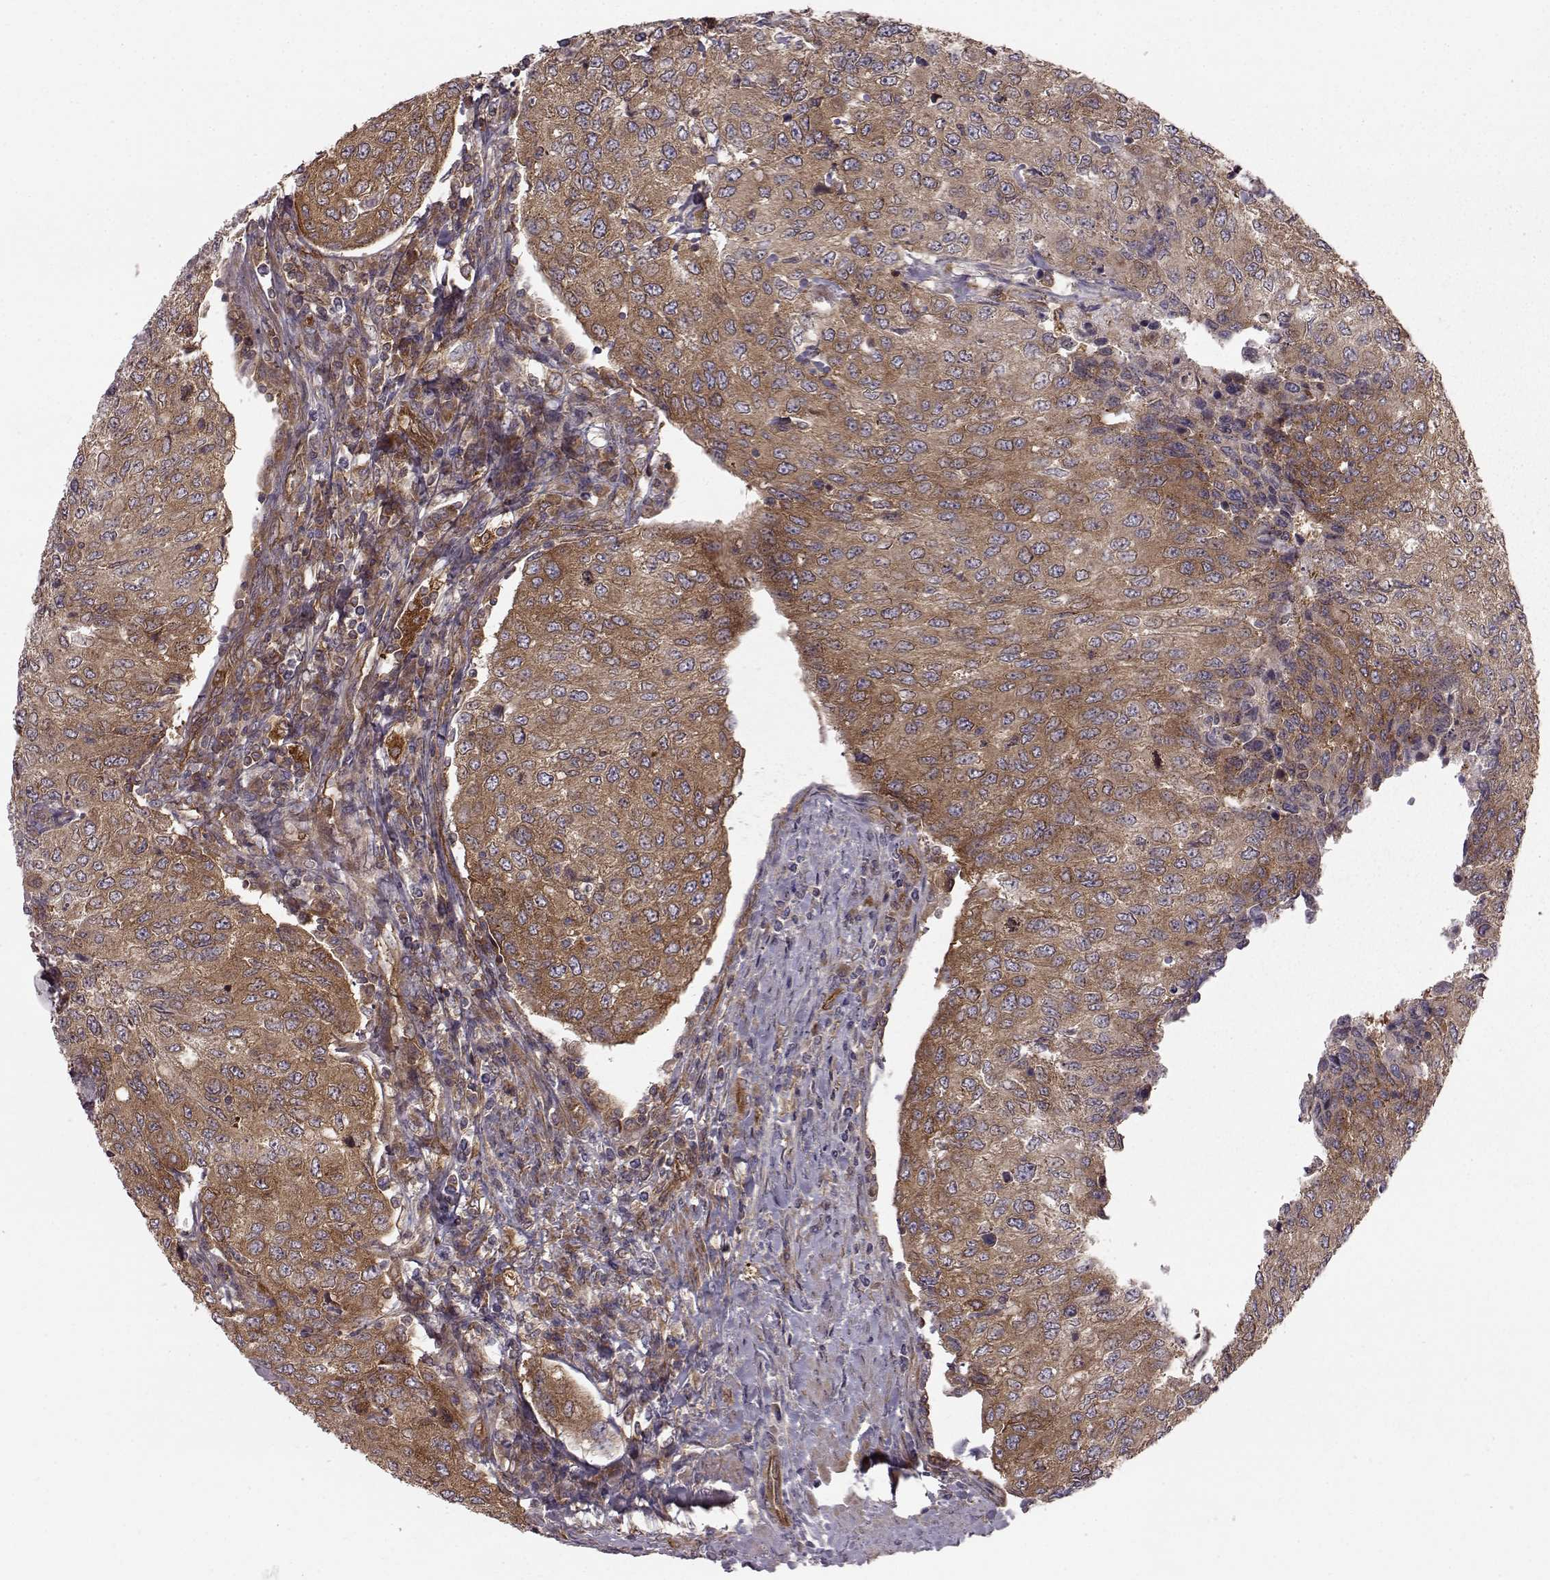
{"staining": {"intensity": "moderate", "quantity": ">75%", "location": "cytoplasmic/membranous"}, "tissue": "urothelial cancer", "cell_type": "Tumor cells", "image_type": "cancer", "snomed": [{"axis": "morphology", "description": "Urothelial carcinoma, High grade"}, {"axis": "topography", "description": "Urinary bladder"}], "caption": "A photomicrograph showing moderate cytoplasmic/membranous staining in approximately >75% of tumor cells in high-grade urothelial carcinoma, as visualized by brown immunohistochemical staining.", "gene": "RABGAP1", "patient": {"sex": "female", "age": 78}}